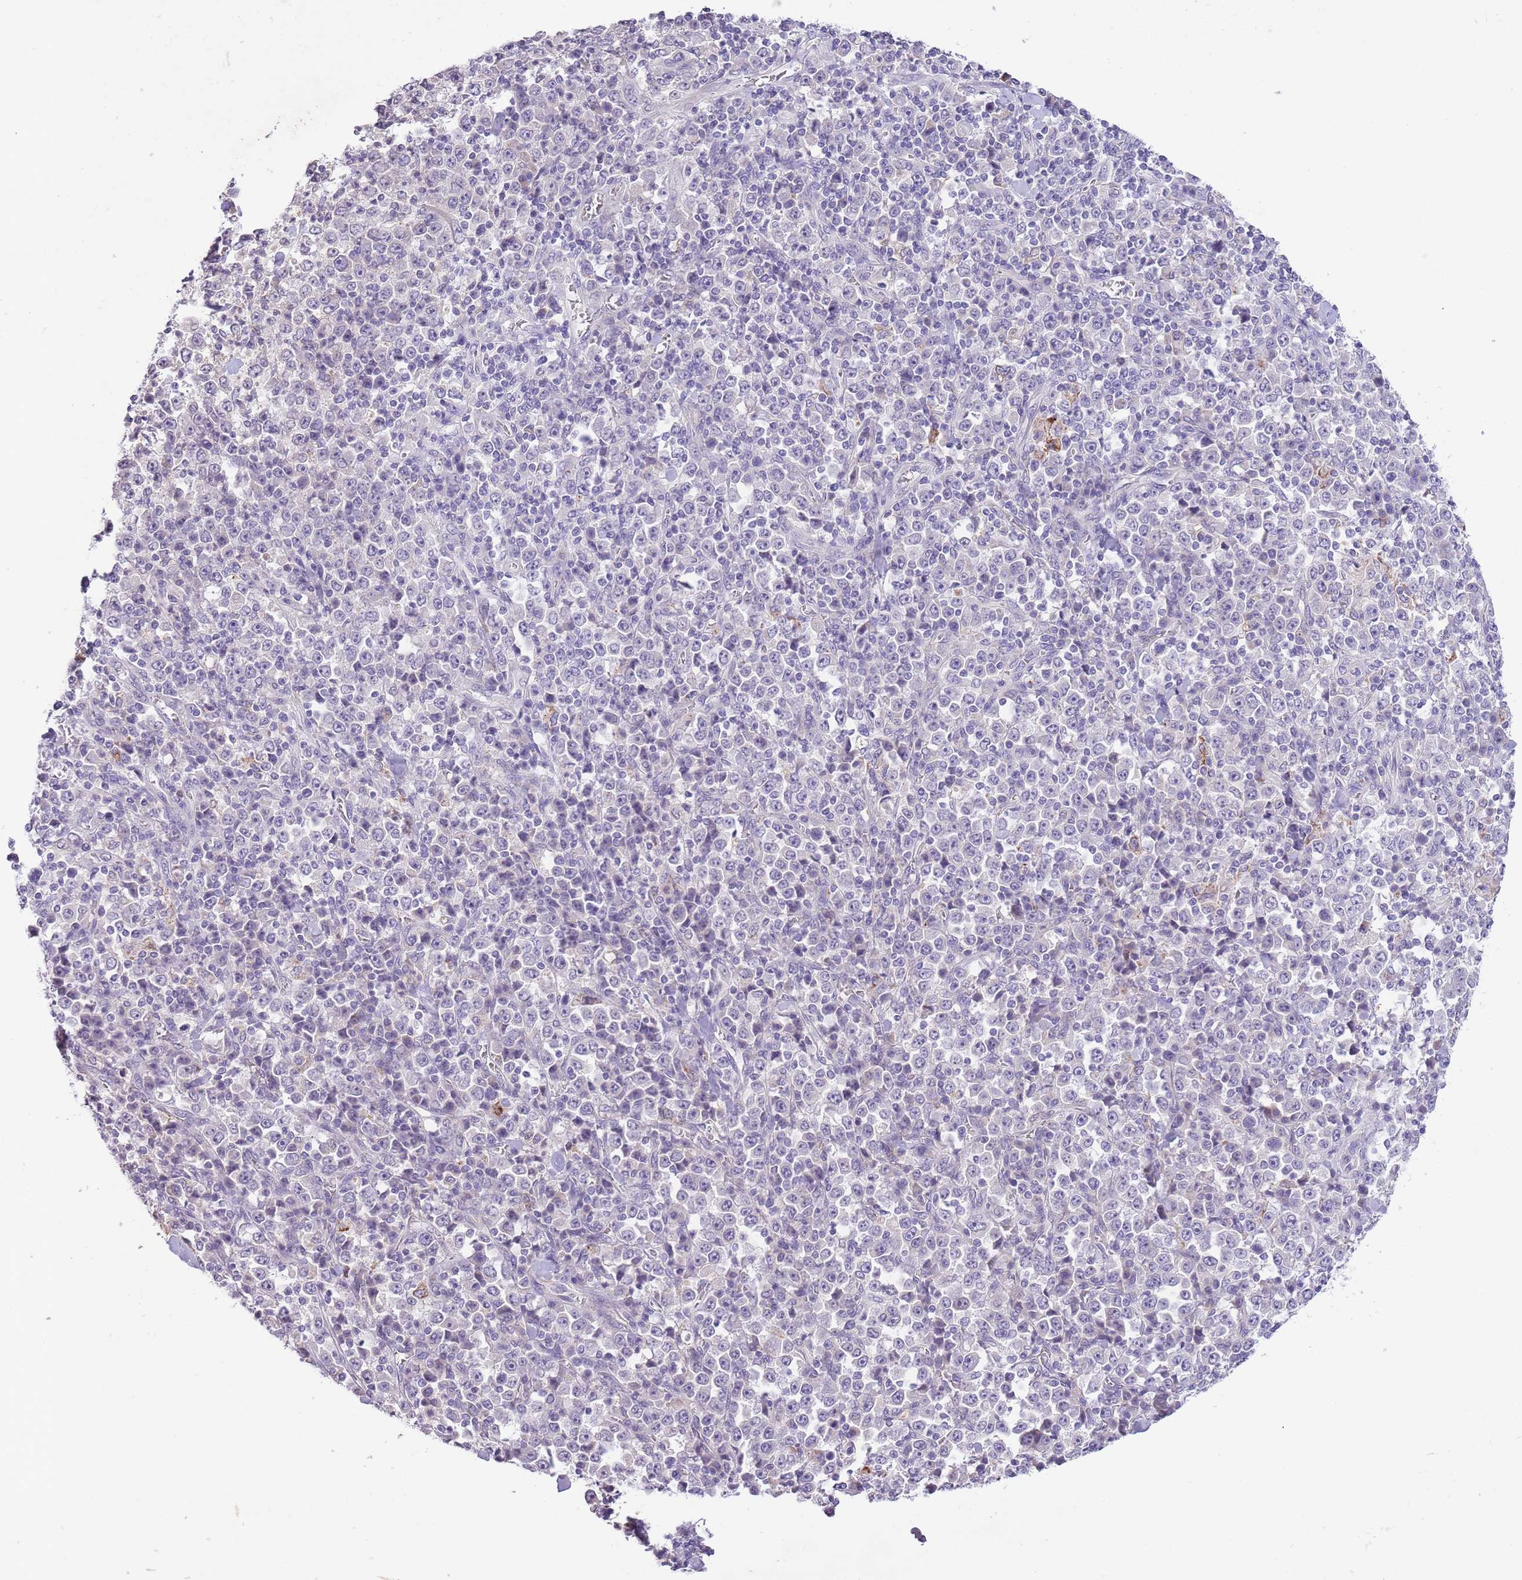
{"staining": {"intensity": "negative", "quantity": "none", "location": "none"}, "tissue": "stomach cancer", "cell_type": "Tumor cells", "image_type": "cancer", "snomed": [{"axis": "morphology", "description": "Normal tissue, NOS"}, {"axis": "morphology", "description": "Adenocarcinoma, NOS"}, {"axis": "topography", "description": "Stomach, upper"}, {"axis": "topography", "description": "Stomach"}], "caption": "A histopathology image of human stomach adenocarcinoma is negative for staining in tumor cells.", "gene": "ZNF658", "patient": {"sex": "male", "age": 59}}